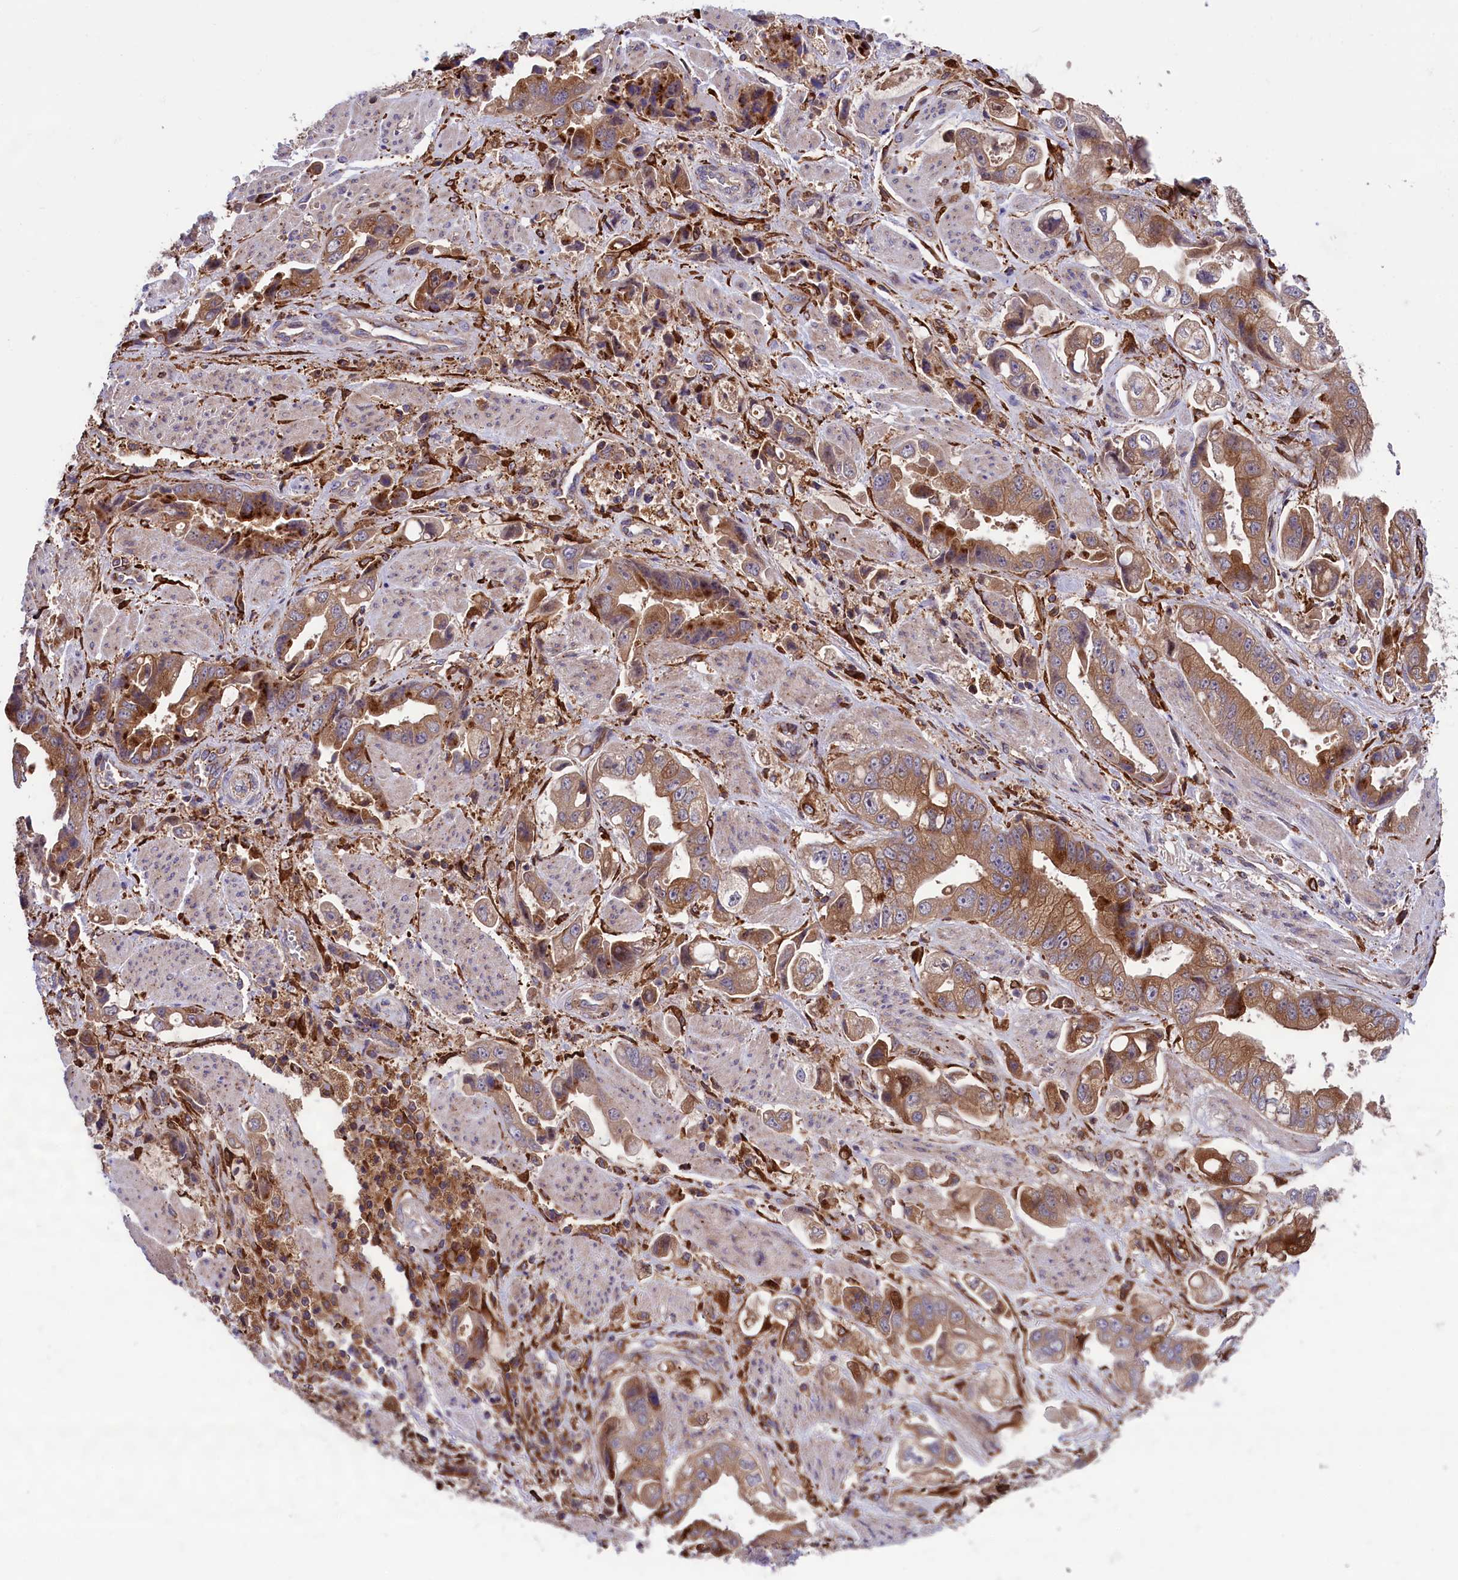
{"staining": {"intensity": "moderate", "quantity": ">75%", "location": "cytoplasmic/membranous"}, "tissue": "stomach cancer", "cell_type": "Tumor cells", "image_type": "cancer", "snomed": [{"axis": "morphology", "description": "Adenocarcinoma, NOS"}, {"axis": "topography", "description": "Stomach"}], "caption": "Human adenocarcinoma (stomach) stained with a brown dye shows moderate cytoplasmic/membranous positive expression in about >75% of tumor cells.", "gene": "MAN2B1", "patient": {"sex": "male", "age": 62}}